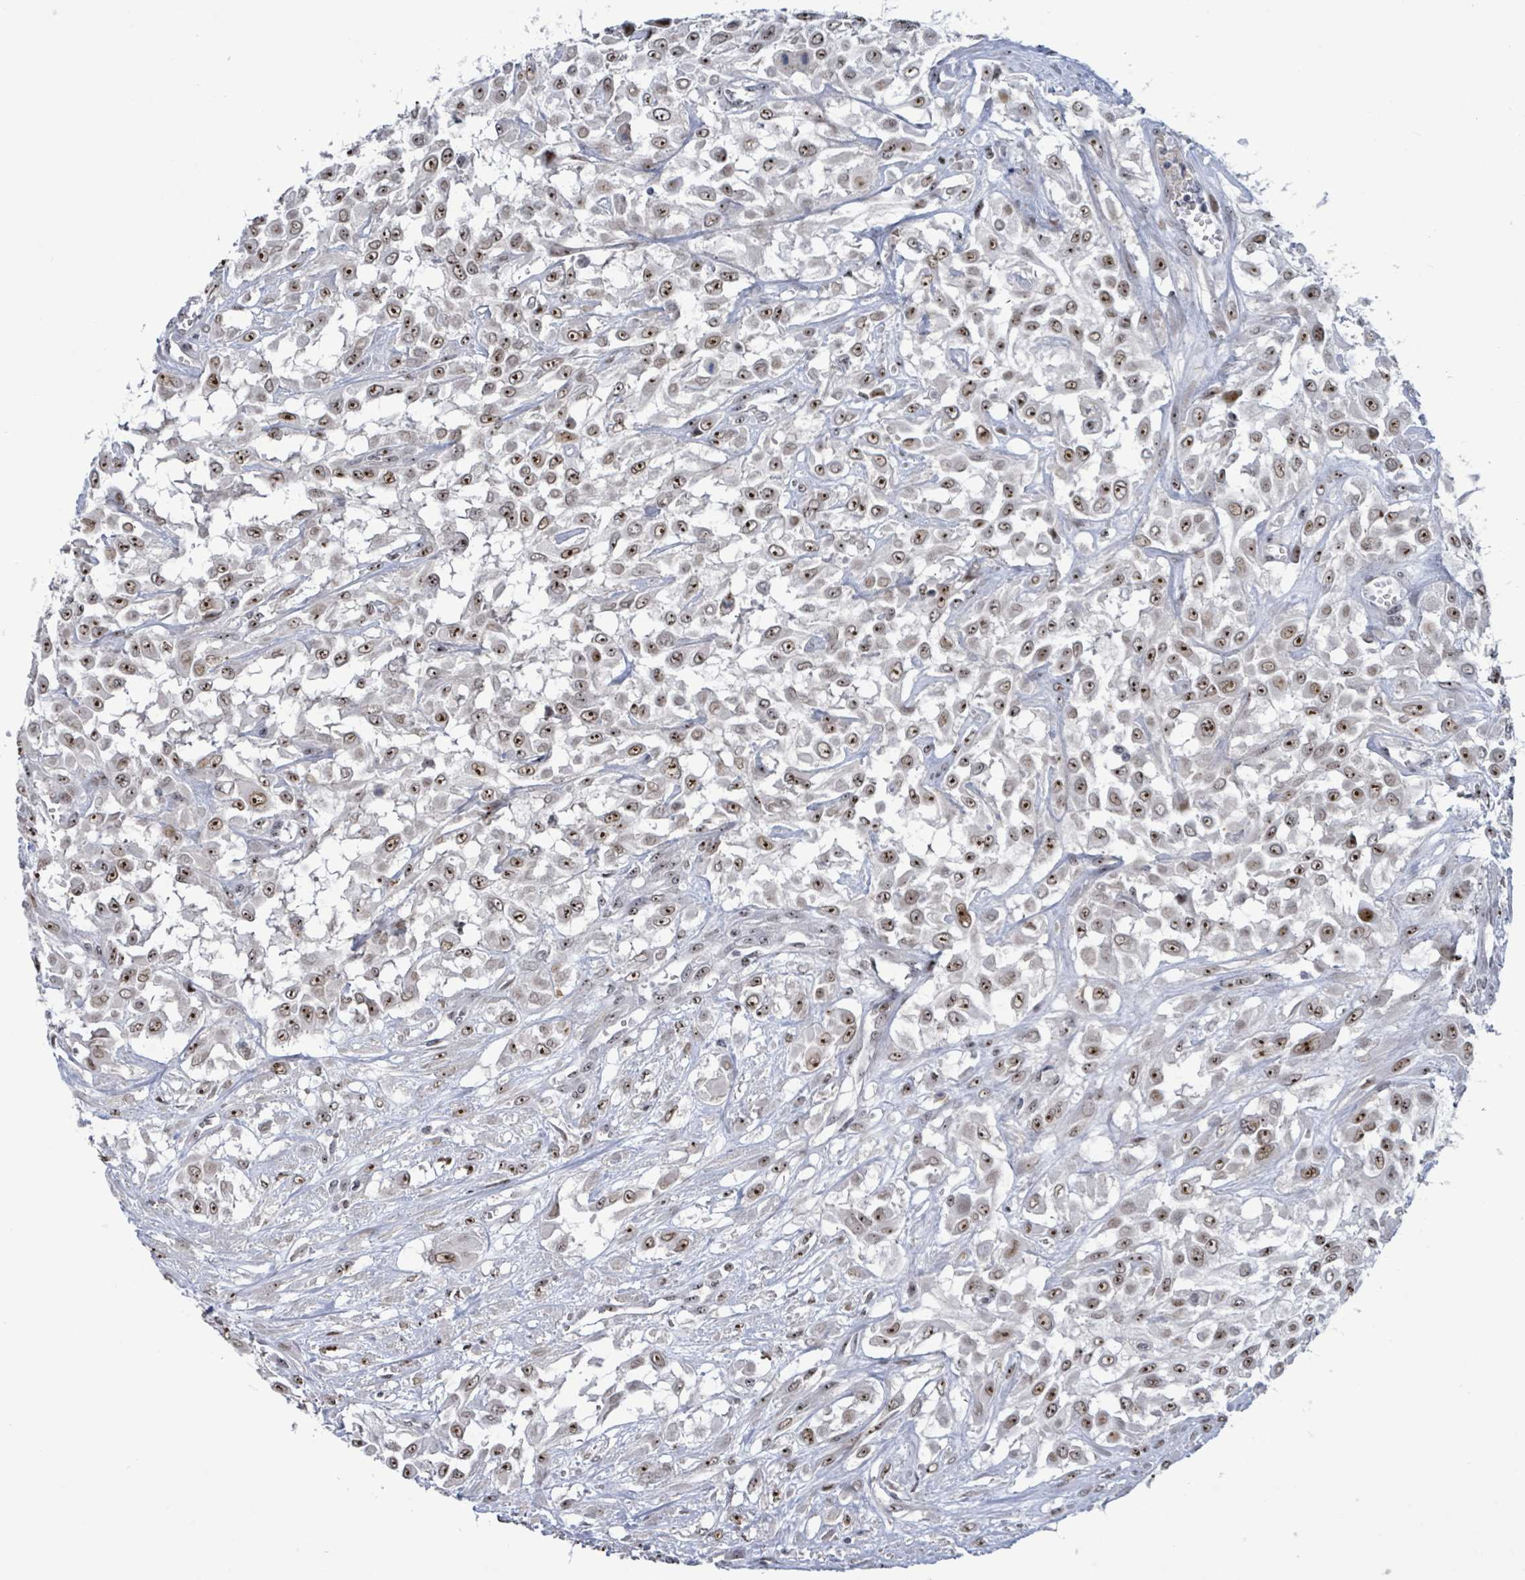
{"staining": {"intensity": "moderate", "quantity": ">75%", "location": "nuclear"}, "tissue": "urothelial cancer", "cell_type": "Tumor cells", "image_type": "cancer", "snomed": [{"axis": "morphology", "description": "Urothelial carcinoma, High grade"}, {"axis": "topography", "description": "Urinary bladder"}], "caption": "Urothelial carcinoma (high-grade) tissue demonstrates moderate nuclear staining in about >75% of tumor cells, visualized by immunohistochemistry.", "gene": "RRN3", "patient": {"sex": "male", "age": 57}}